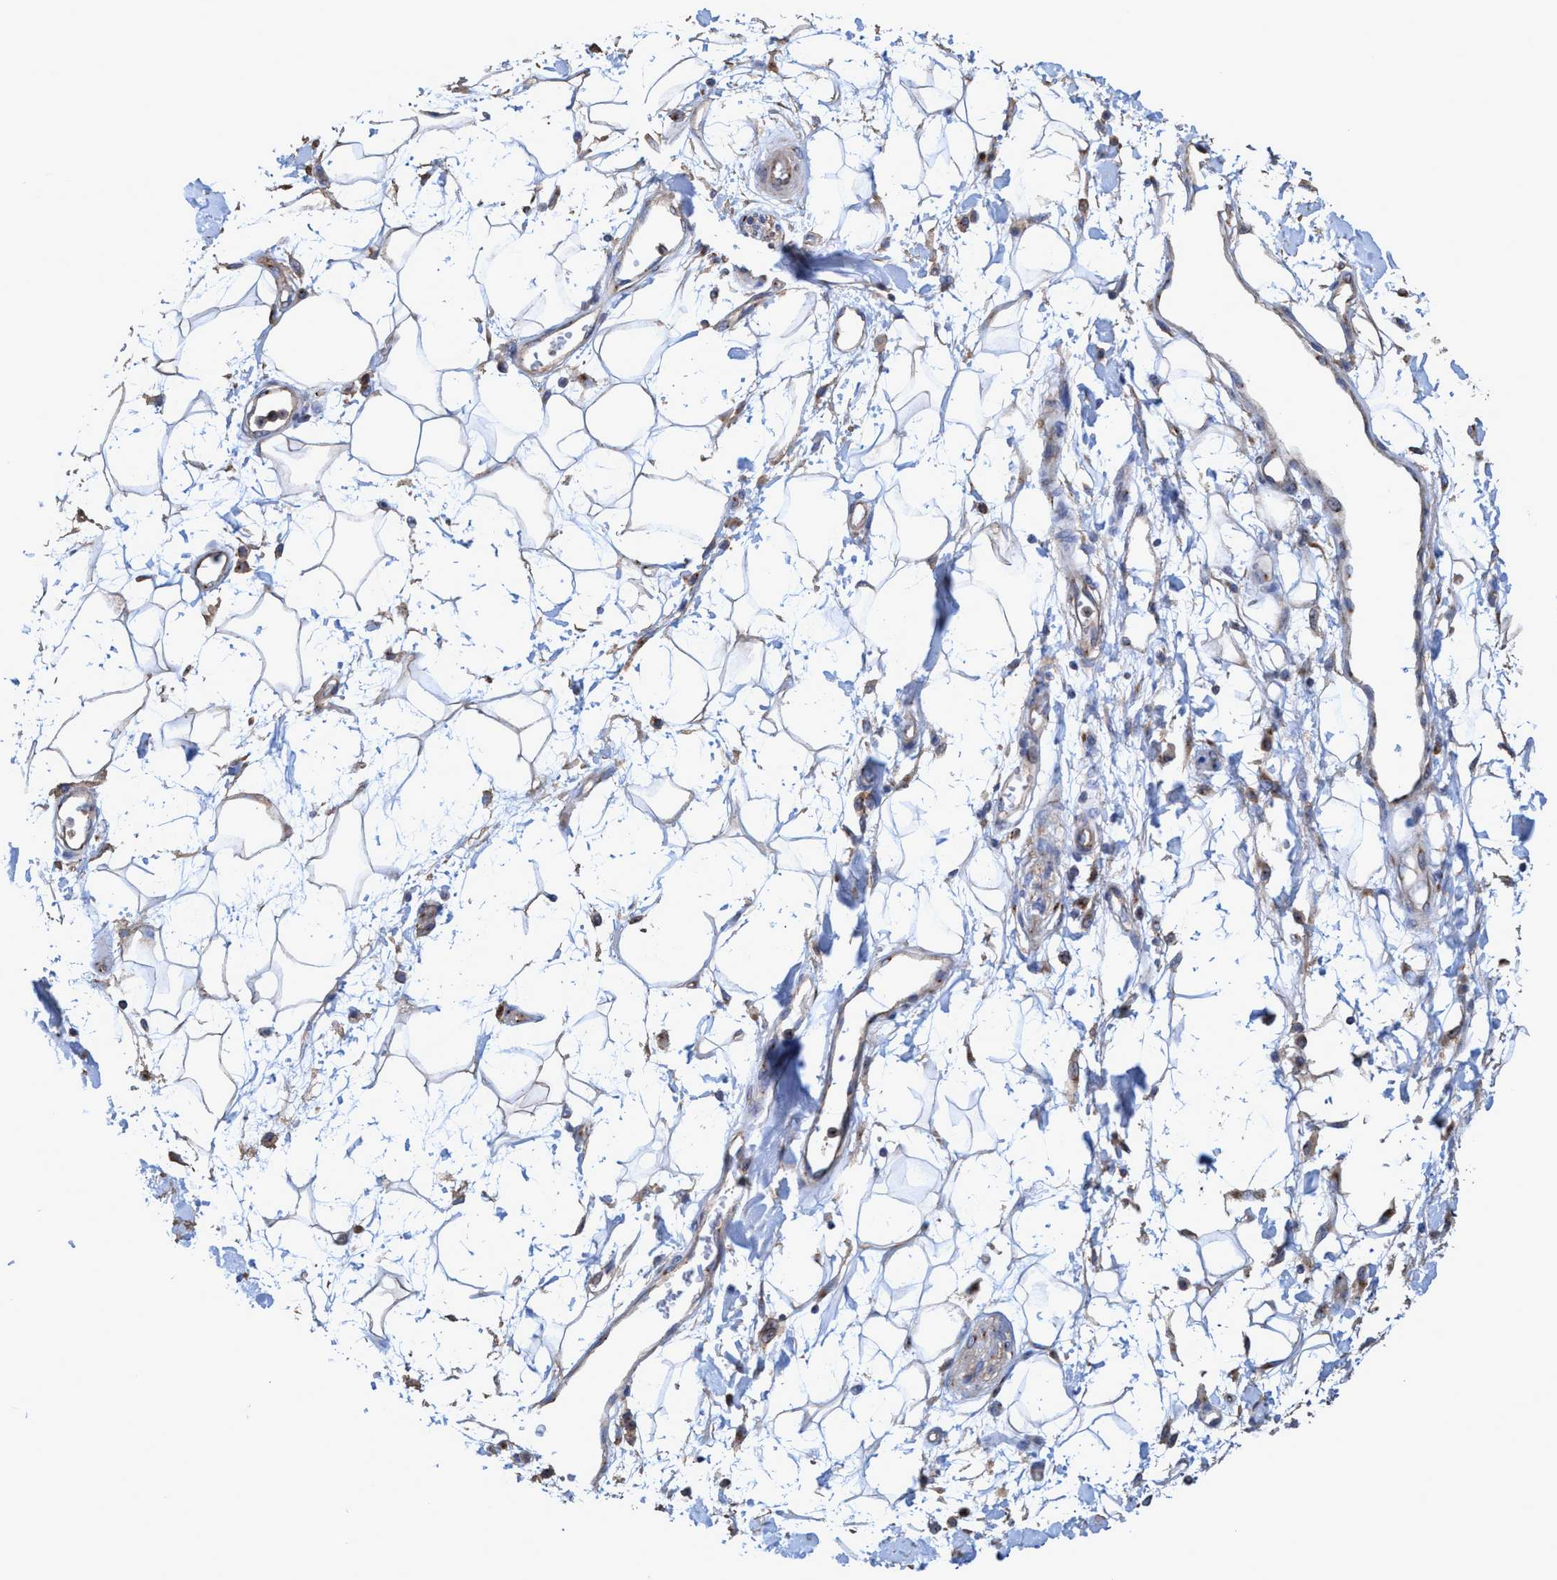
{"staining": {"intensity": "weak", "quantity": "25%-75%", "location": "cytoplasmic/membranous"}, "tissue": "adipose tissue", "cell_type": "Adipocytes", "image_type": "normal", "snomed": [{"axis": "morphology", "description": "Normal tissue, NOS"}, {"axis": "morphology", "description": "Adenocarcinoma, NOS"}, {"axis": "topography", "description": "Duodenum"}, {"axis": "topography", "description": "Peripheral nerve tissue"}], "caption": "Immunohistochemistry (IHC) staining of normal adipose tissue, which displays low levels of weak cytoplasmic/membranous staining in approximately 25%-75% of adipocytes indicating weak cytoplasmic/membranous protein positivity. The staining was performed using DAB (3,3'-diaminobenzidine) (brown) for protein detection and nuclei were counterstained in hematoxylin (blue).", "gene": "BICD2", "patient": {"sex": "female", "age": 60}}